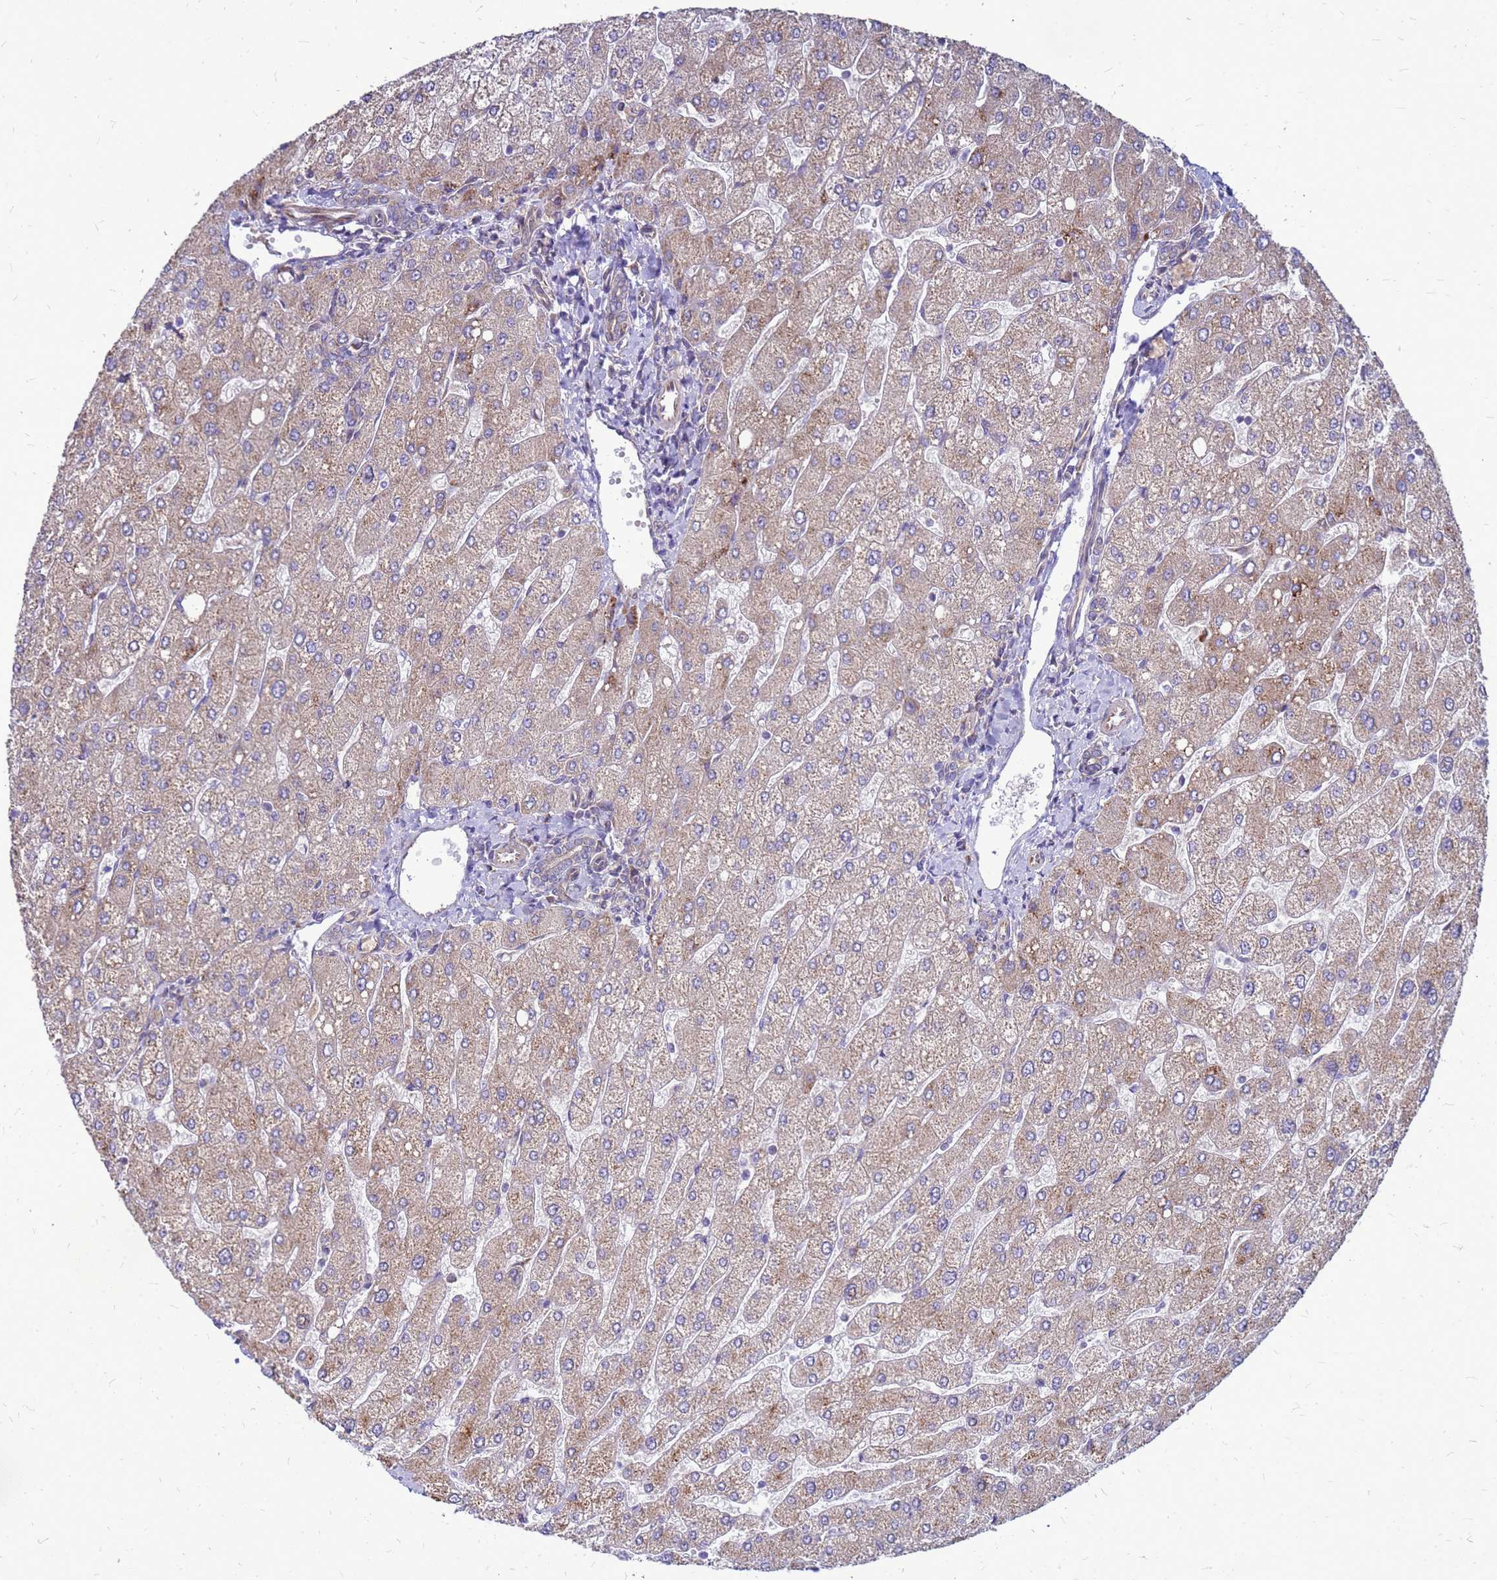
{"staining": {"intensity": "weak", "quantity": "<25%", "location": "cytoplasmic/membranous"}, "tissue": "liver", "cell_type": "Cholangiocytes", "image_type": "normal", "snomed": [{"axis": "morphology", "description": "Normal tissue, NOS"}, {"axis": "topography", "description": "Liver"}], "caption": "Immunohistochemistry image of benign liver stained for a protein (brown), which demonstrates no positivity in cholangiocytes. (DAB immunohistochemistry (IHC) with hematoxylin counter stain).", "gene": "FSTL4", "patient": {"sex": "male", "age": 55}}